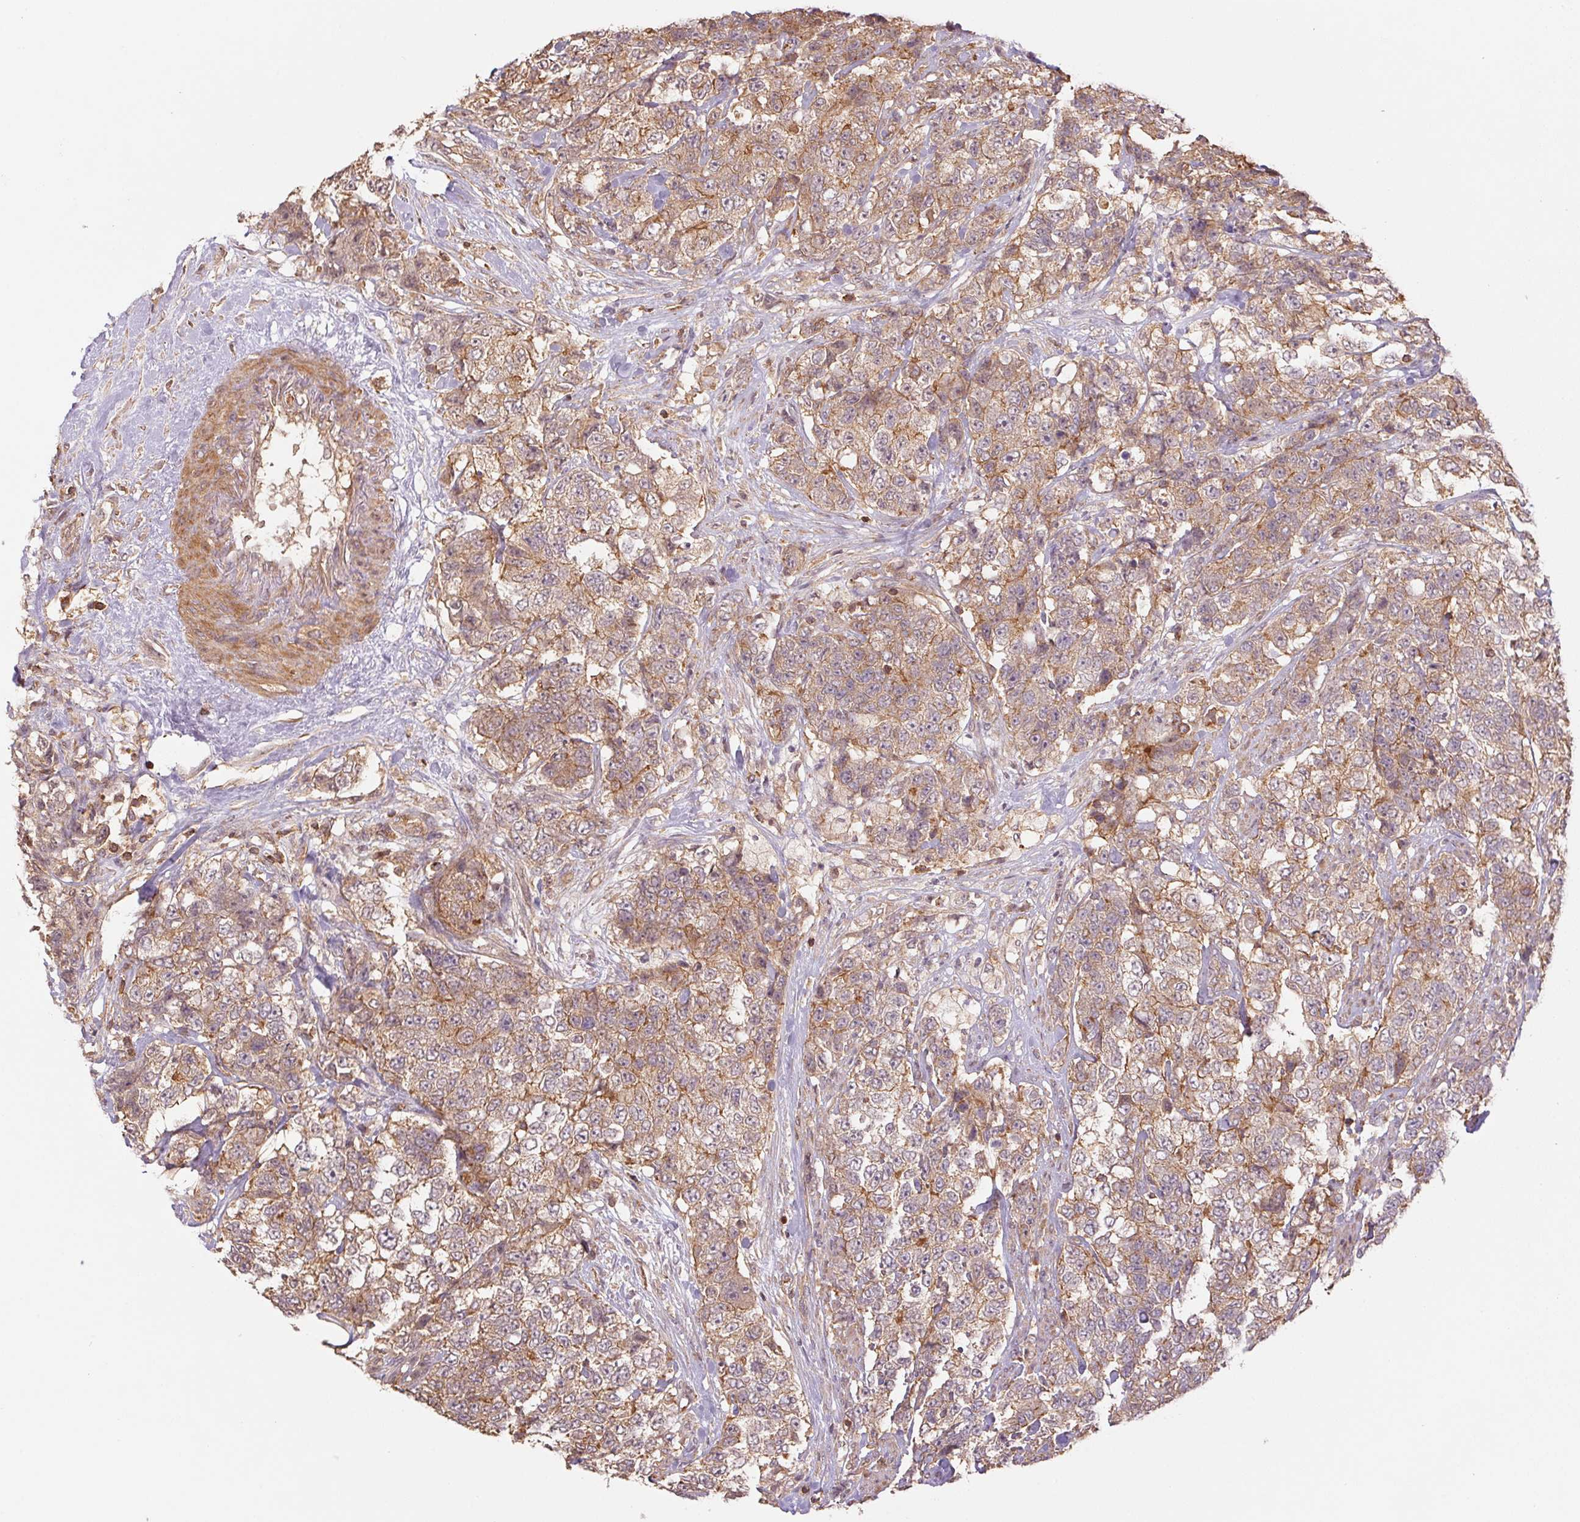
{"staining": {"intensity": "moderate", "quantity": ">75%", "location": "cytoplasmic/membranous"}, "tissue": "urothelial cancer", "cell_type": "Tumor cells", "image_type": "cancer", "snomed": [{"axis": "morphology", "description": "Urothelial carcinoma, High grade"}, {"axis": "topography", "description": "Urinary bladder"}], "caption": "There is medium levels of moderate cytoplasmic/membranous positivity in tumor cells of high-grade urothelial carcinoma, as demonstrated by immunohistochemical staining (brown color).", "gene": "TUBA3D", "patient": {"sex": "female", "age": 78}}